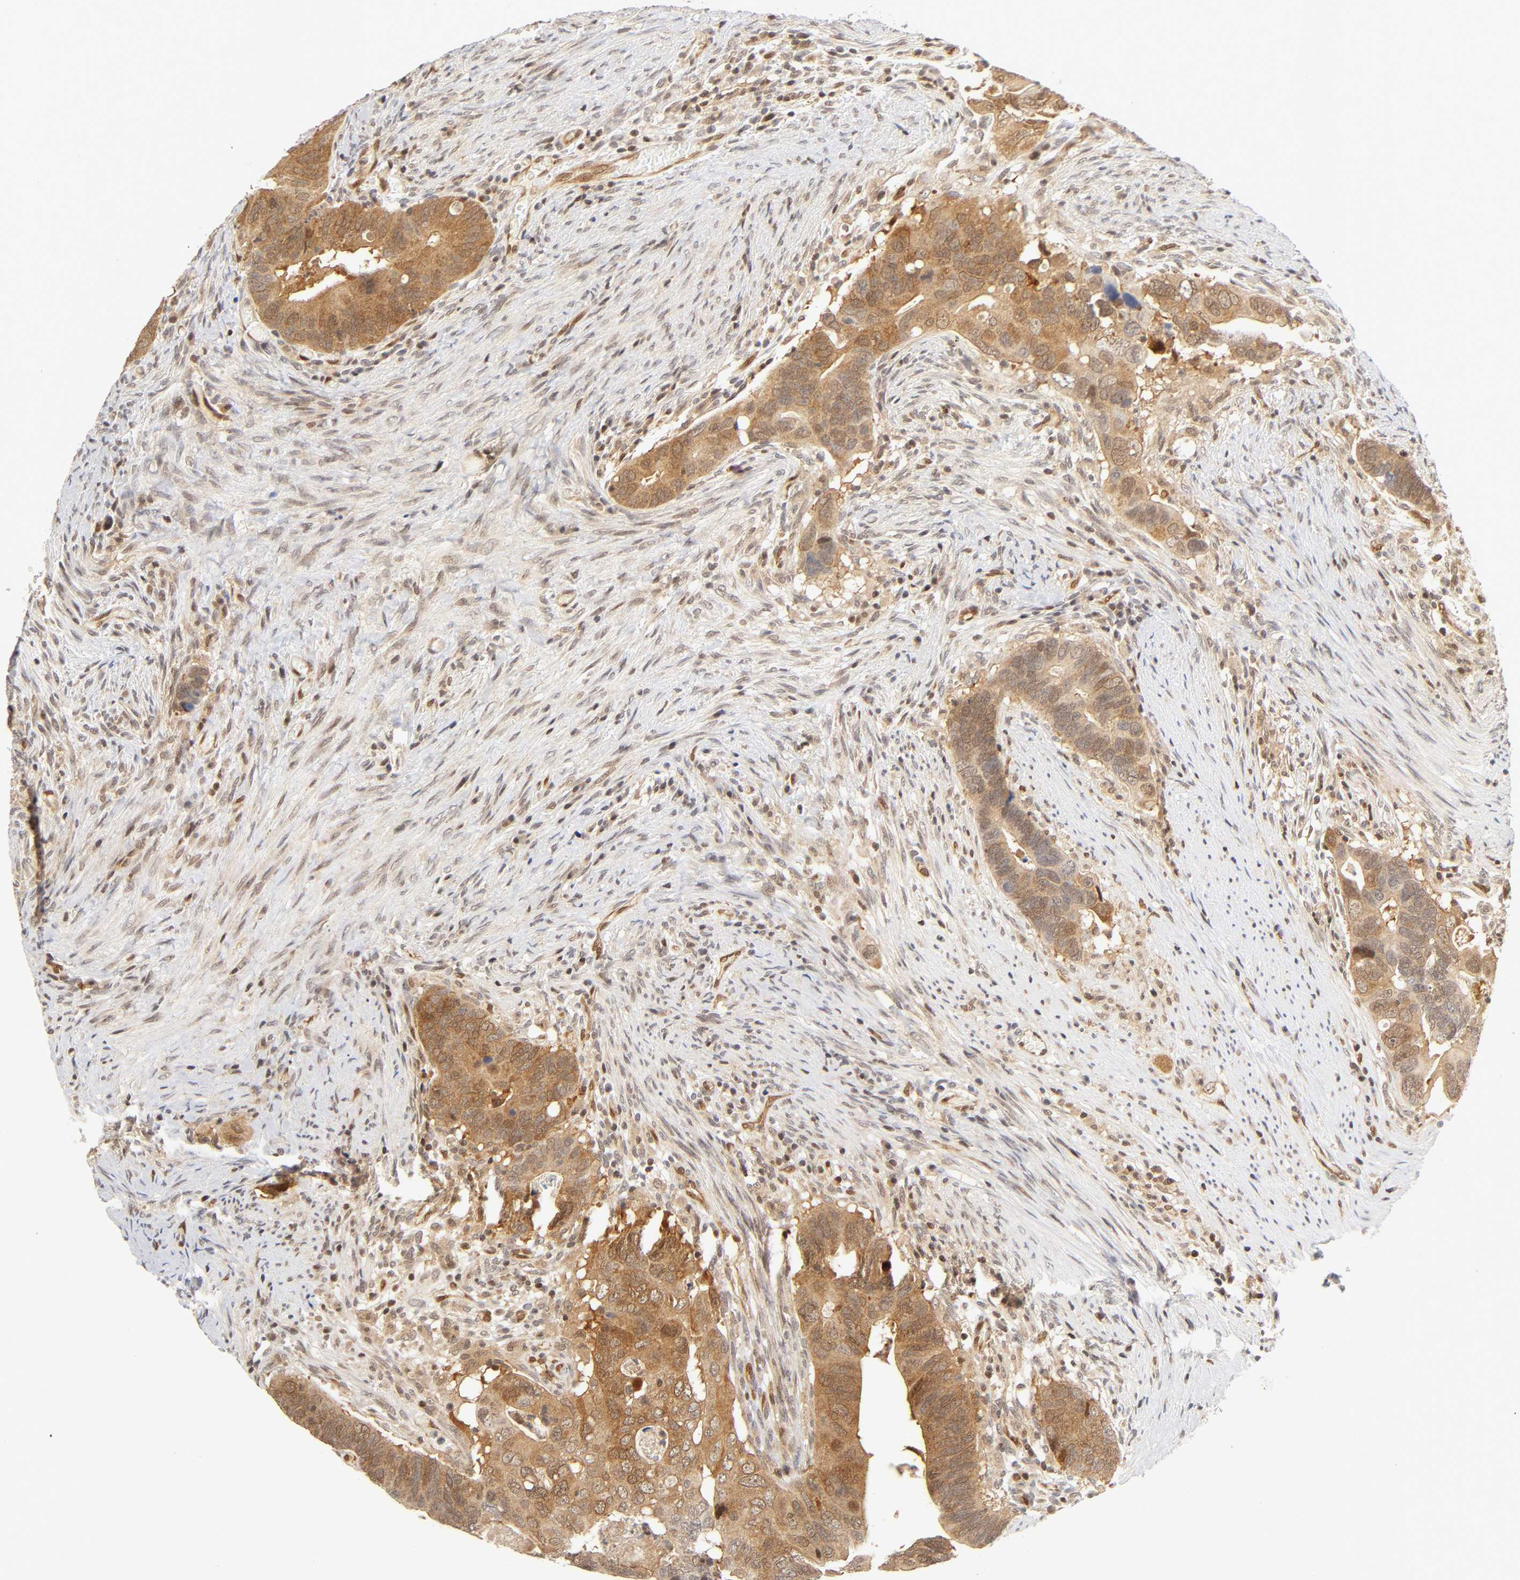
{"staining": {"intensity": "moderate", "quantity": ">75%", "location": "cytoplasmic/membranous,nuclear"}, "tissue": "colorectal cancer", "cell_type": "Tumor cells", "image_type": "cancer", "snomed": [{"axis": "morphology", "description": "Adenocarcinoma, NOS"}, {"axis": "topography", "description": "Rectum"}], "caption": "Tumor cells show medium levels of moderate cytoplasmic/membranous and nuclear positivity in about >75% of cells in human colorectal adenocarcinoma.", "gene": "CDC37", "patient": {"sex": "male", "age": 53}}